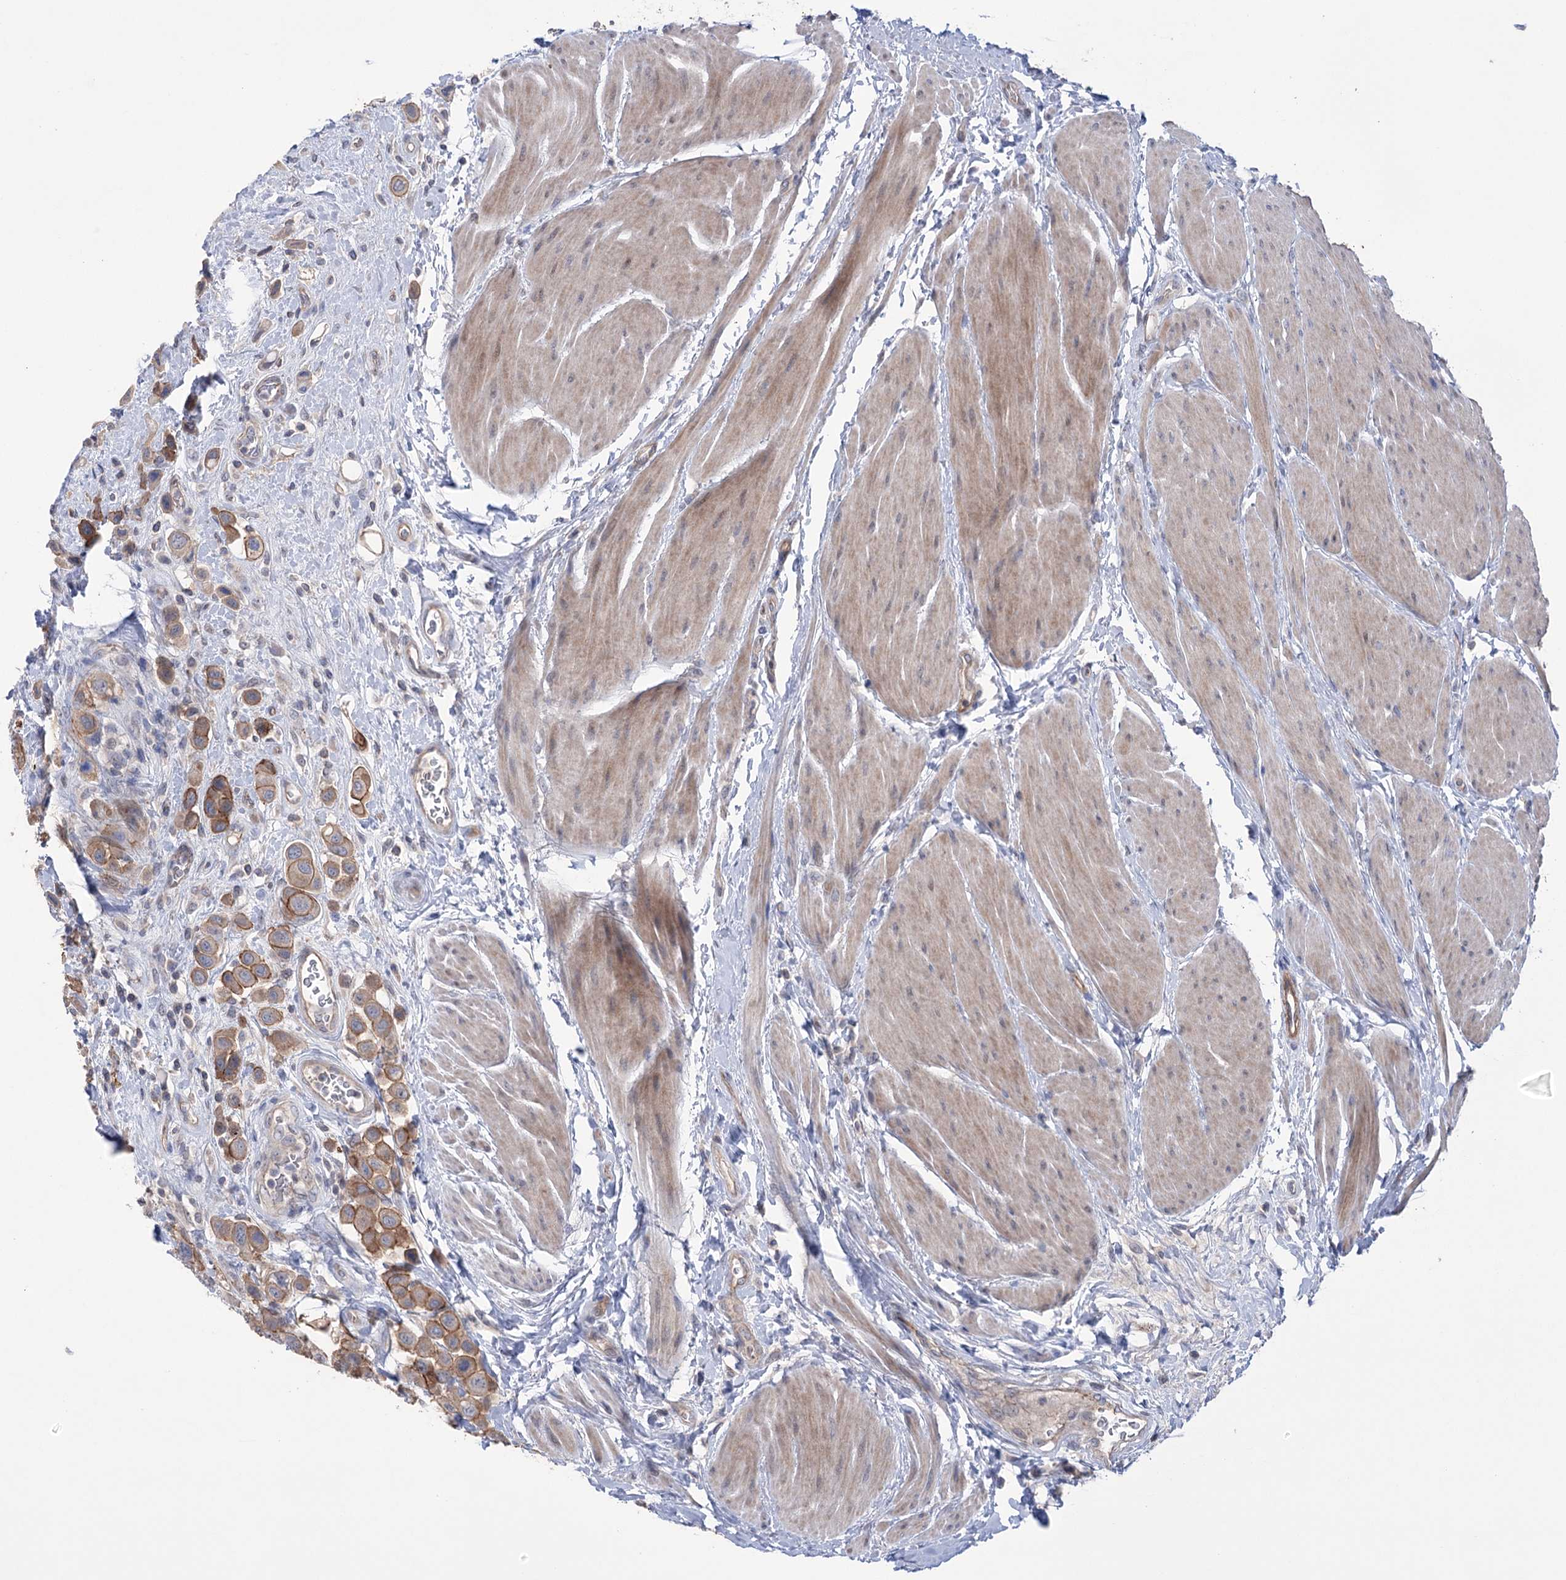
{"staining": {"intensity": "moderate", "quantity": ">75%", "location": "cytoplasmic/membranous"}, "tissue": "urothelial cancer", "cell_type": "Tumor cells", "image_type": "cancer", "snomed": [{"axis": "morphology", "description": "Urothelial carcinoma, High grade"}, {"axis": "topography", "description": "Urinary bladder"}], "caption": "Immunohistochemical staining of human urothelial carcinoma (high-grade) demonstrates medium levels of moderate cytoplasmic/membranous protein positivity in about >75% of tumor cells.", "gene": "TRIM71", "patient": {"sex": "male", "age": 50}}